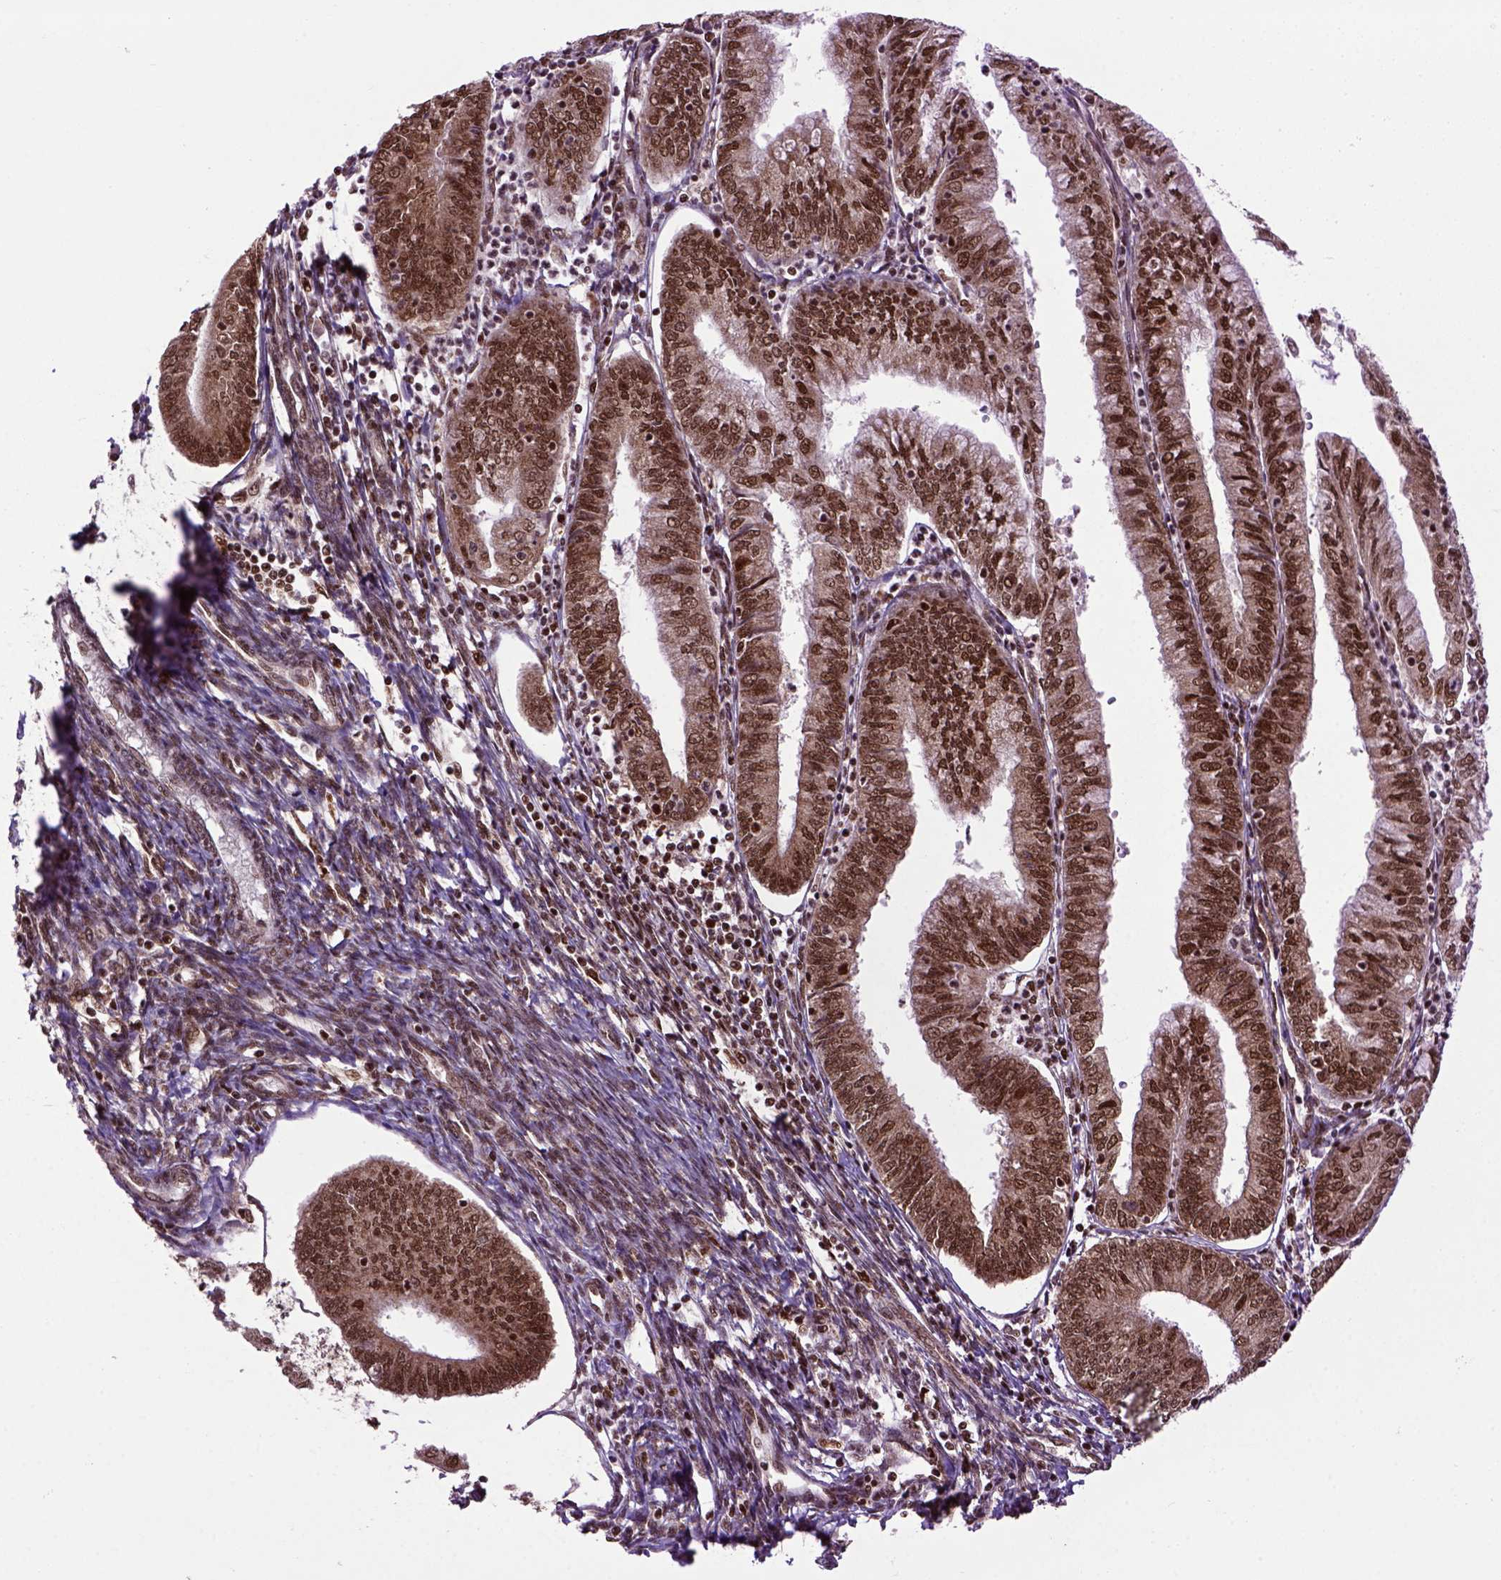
{"staining": {"intensity": "strong", "quantity": ">75%", "location": "cytoplasmic/membranous,nuclear"}, "tissue": "endometrial cancer", "cell_type": "Tumor cells", "image_type": "cancer", "snomed": [{"axis": "morphology", "description": "Adenocarcinoma, NOS"}, {"axis": "topography", "description": "Endometrium"}], "caption": "A brown stain labels strong cytoplasmic/membranous and nuclear positivity of a protein in human adenocarcinoma (endometrial) tumor cells. Using DAB (3,3'-diaminobenzidine) (brown) and hematoxylin (blue) stains, captured at high magnification using brightfield microscopy.", "gene": "CELF1", "patient": {"sex": "female", "age": 55}}